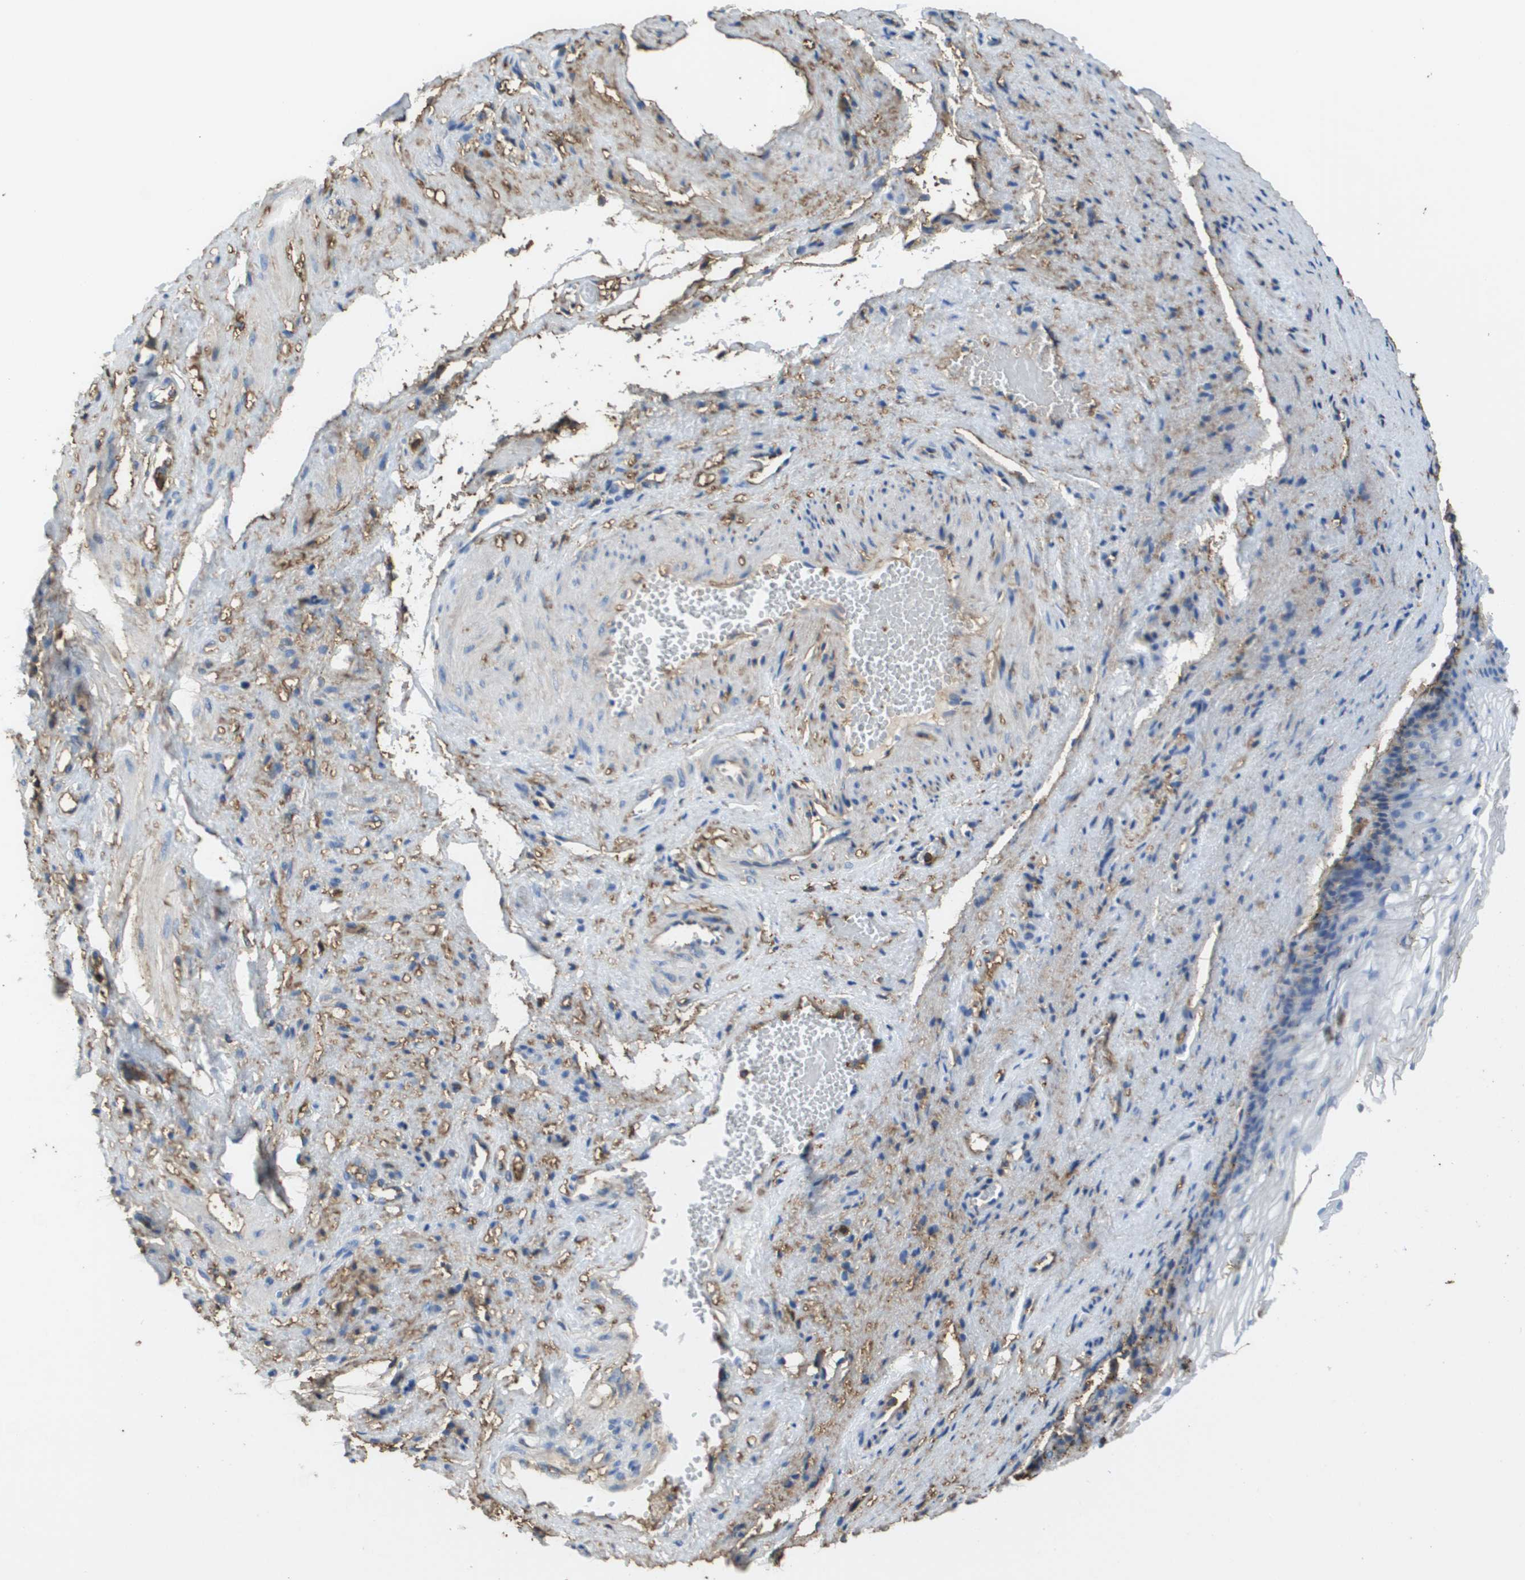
{"staining": {"intensity": "weak", "quantity": "<25%", "location": "cytoplasmic/membranous"}, "tissue": "vagina", "cell_type": "Squamous epithelial cells", "image_type": "normal", "snomed": [{"axis": "morphology", "description": "Normal tissue, NOS"}, {"axis": "topography", "description": "Vagina"}], "caption": "Vagina stained for a protein using immunohistochemistry shows no staining squamous epithelial cells.", "gene": "PASK", "patient": {"sex": "female", "age": 34}}